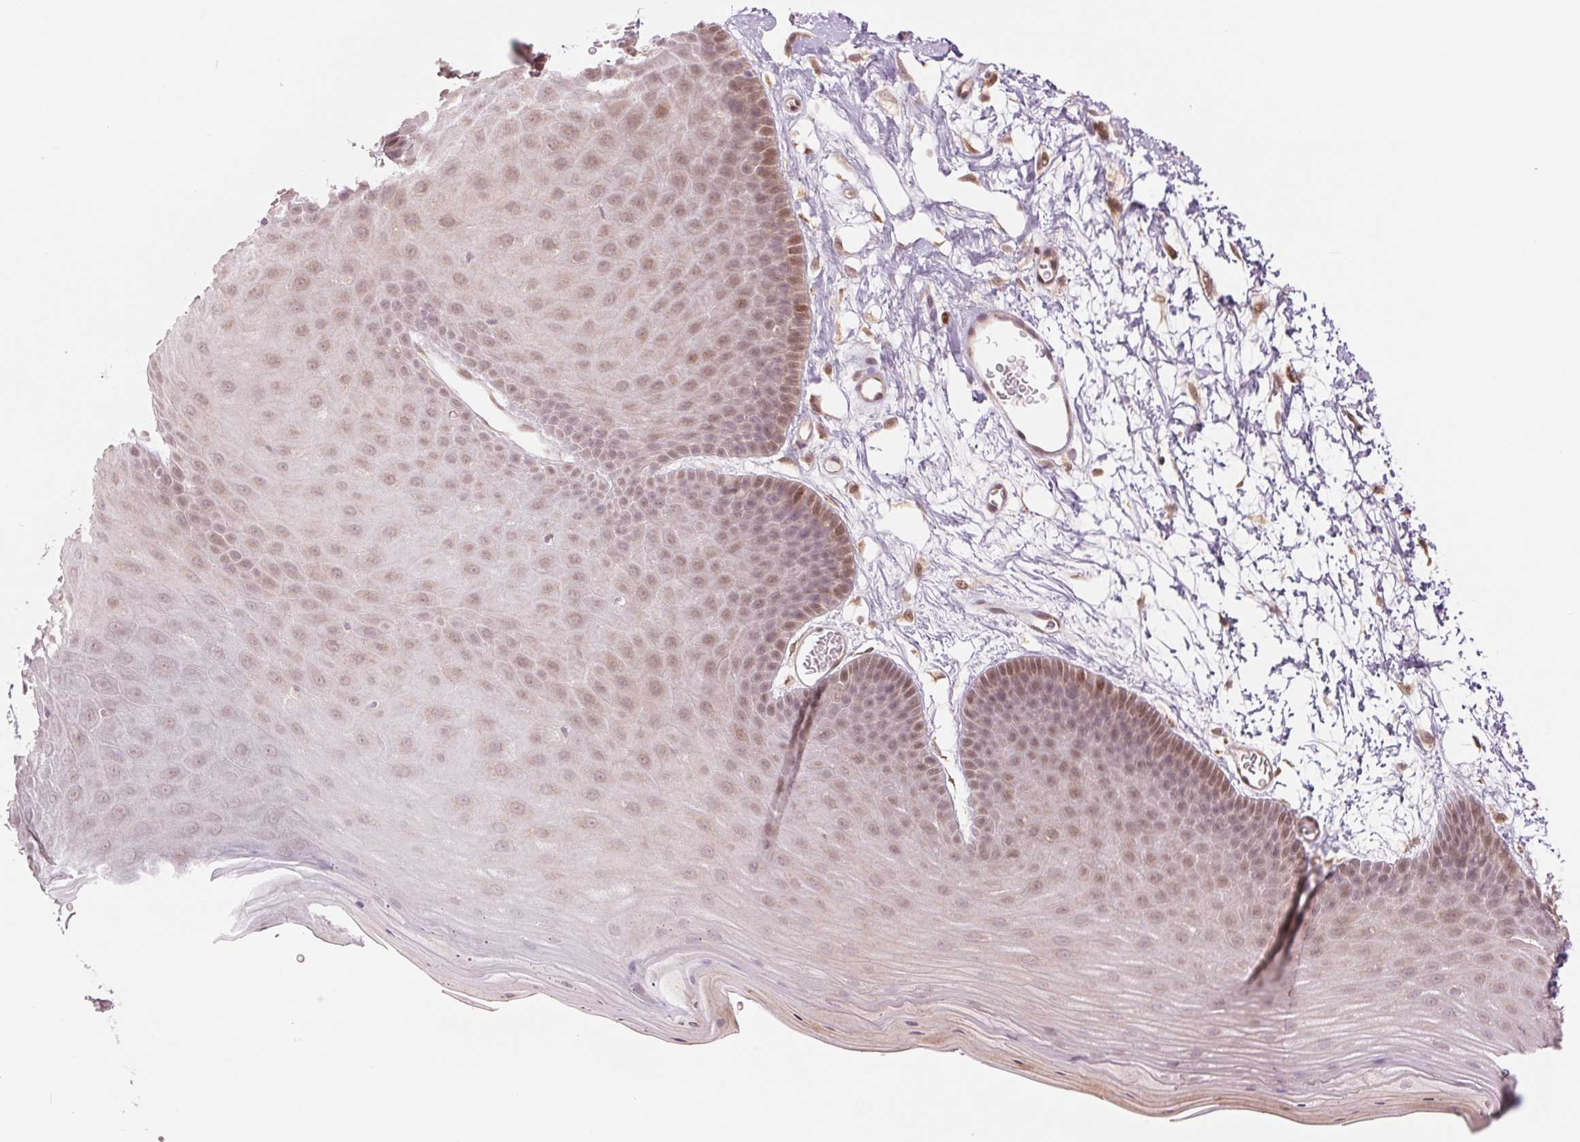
{"staining": {"intensity": "moderate", "quantity": ">75%", "location": "nuclear"}, "tissue": "skin", "cell_type": "Epidermal cells", "image_type": "normal", "snomed": [{"axis": "morphology", "description": "Normal tissue, NOS"}, {"axis": "topography", "description": "Anal"}], "caption": "An immunohistochemistry (IHC) image of benign tissue is shown. Protein staining in brown shows moderate nuclear positivity in skin within epidermal cells.", "gene": "ERI3", "patient": {"sex": "male", "age": 53}}